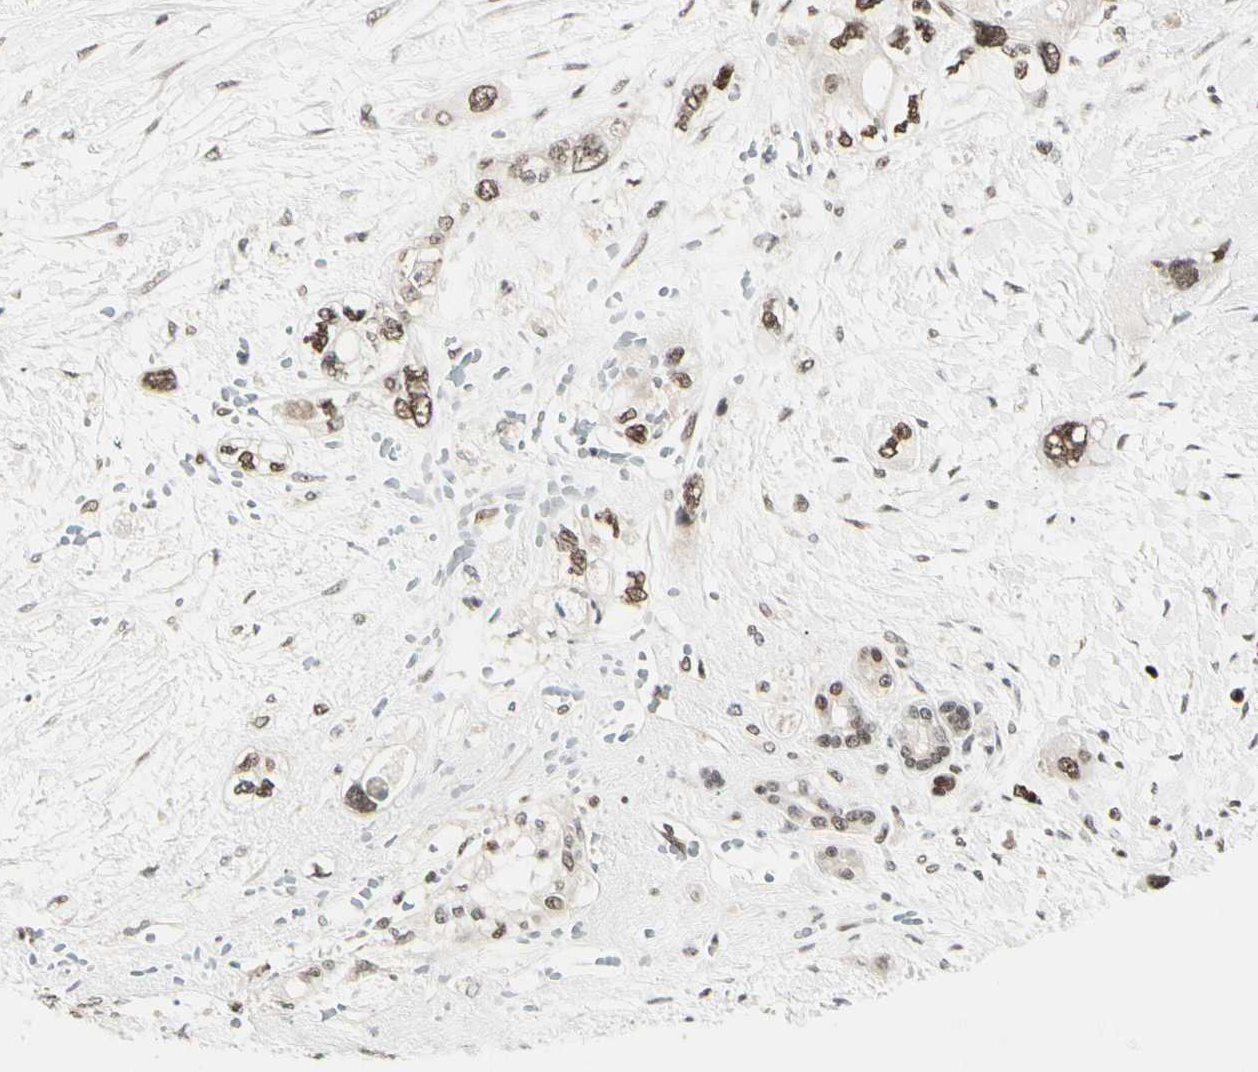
{"staining": {"intensity": "strong", "quantity": ">75%", "location": "cytoplasmic/membranous,nuclear"}, "tissue": "pancreatic cancer", "cell_type": "Tumor cells", "image_type": "cancer", "snomed": [{"axis": "morphology", "description": "Adenocarcinoma, NOS"}, {"axis": "topography", "description": "Pancreas"}], "caption": "Human pancreatic adenocarcinoma stained for a protein (brown) shows strong cytoplasmic/membranous and nuclear positive positivity in about >75% of tumor cells.", "gene": "DAXX", "patient": {"sex": "male", "age": 46}}